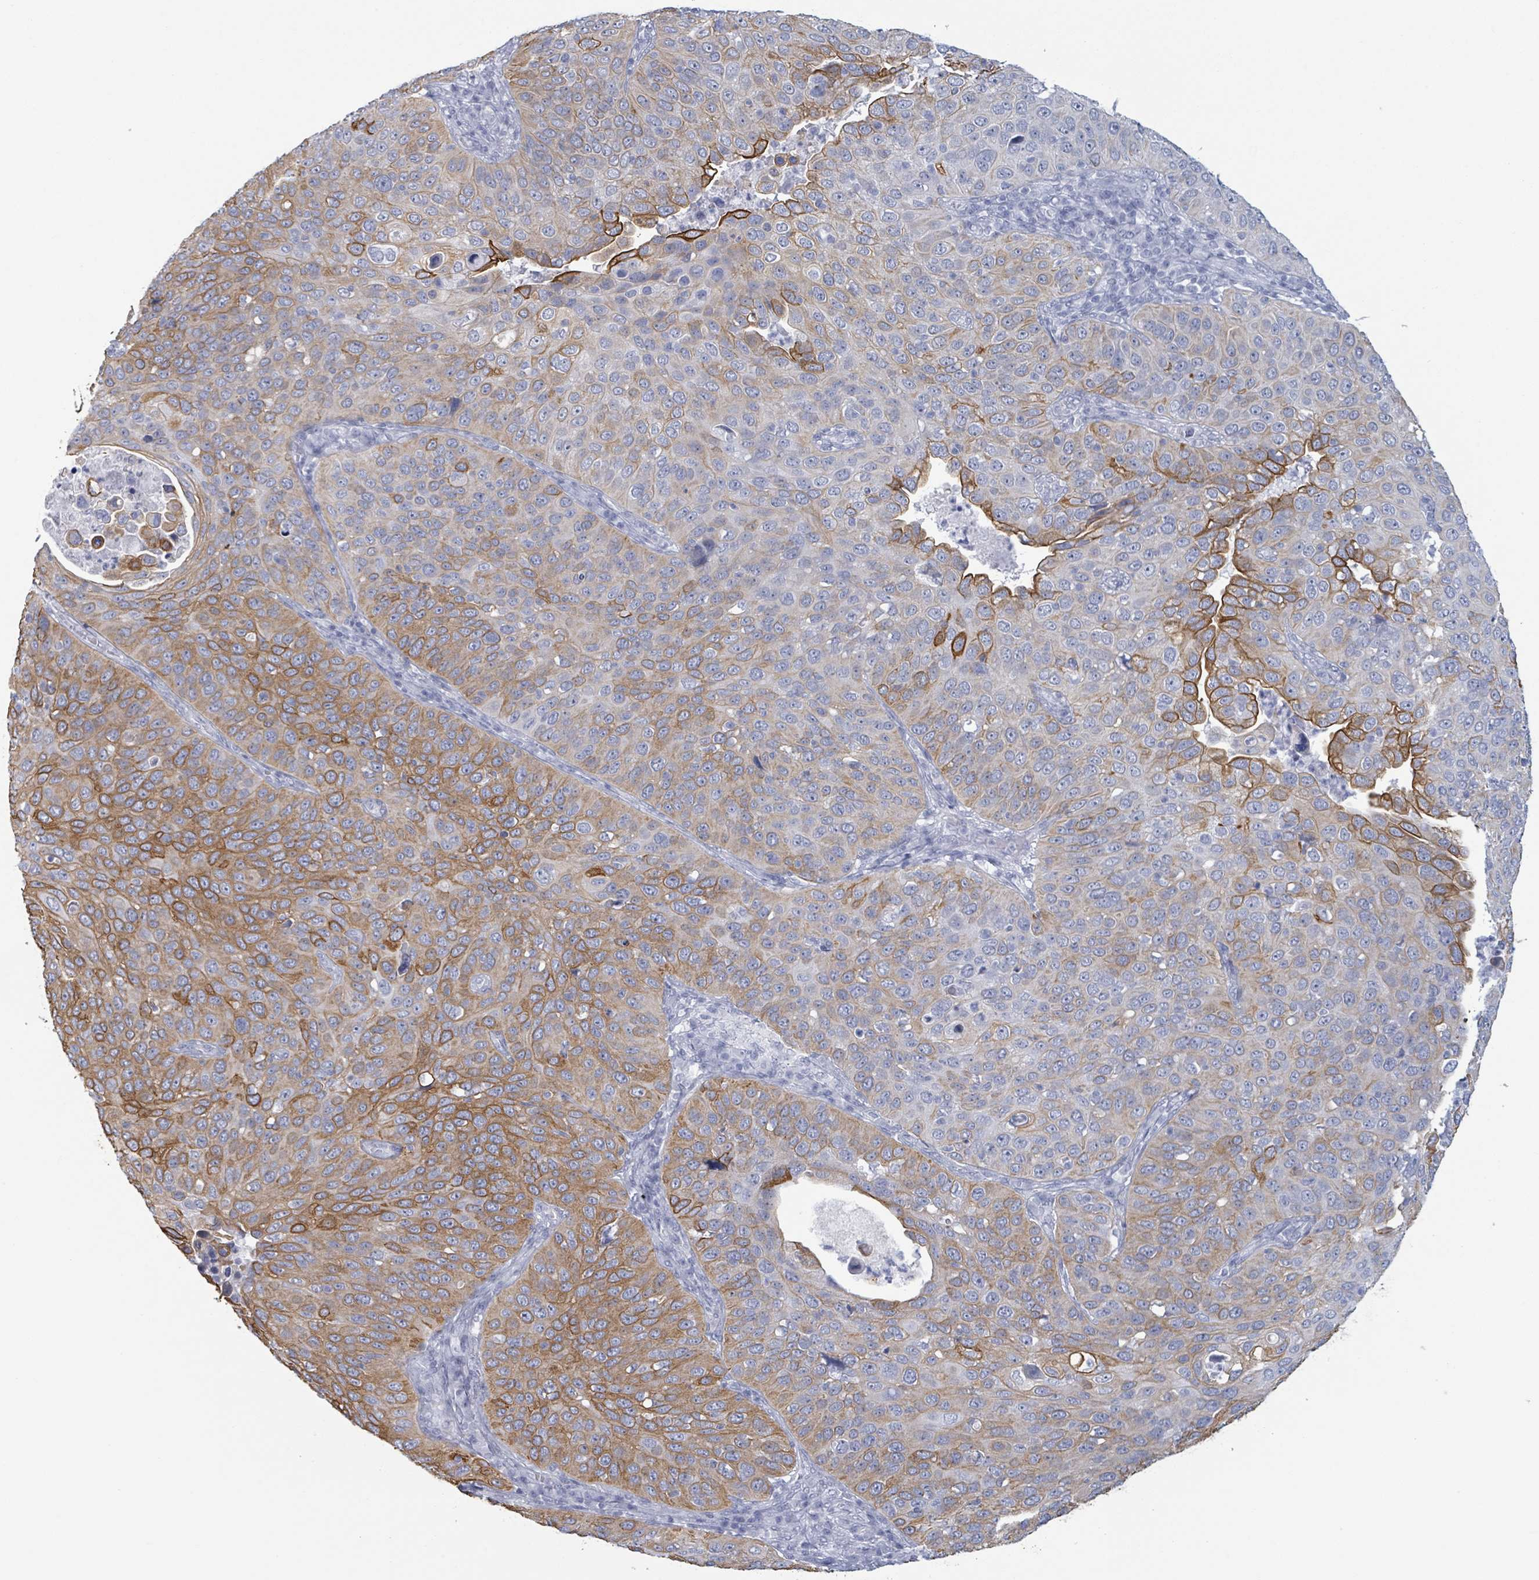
{"staining": {"intensity": "strong", "quantity": "25%-75%", "location": "cytoplasmic/membranous"}, "tissue": "cervical cancer", "cell_type": "Tumor cells", "image_type": "cancer", "snomed": [{"axis": "morphology", "description": "Squamous cell carcinoma, NOS"}, {"axis": "topography", "description": "Cervix"}], "caption": "DAB immunohistochemical staining of cervical cancer exhibits strong cytoplasmic/membranous protein expression in approximately 25%-75% of tumor cells.", "gene": "KRT8", "patient": {"sex": "female", "age": 36}}